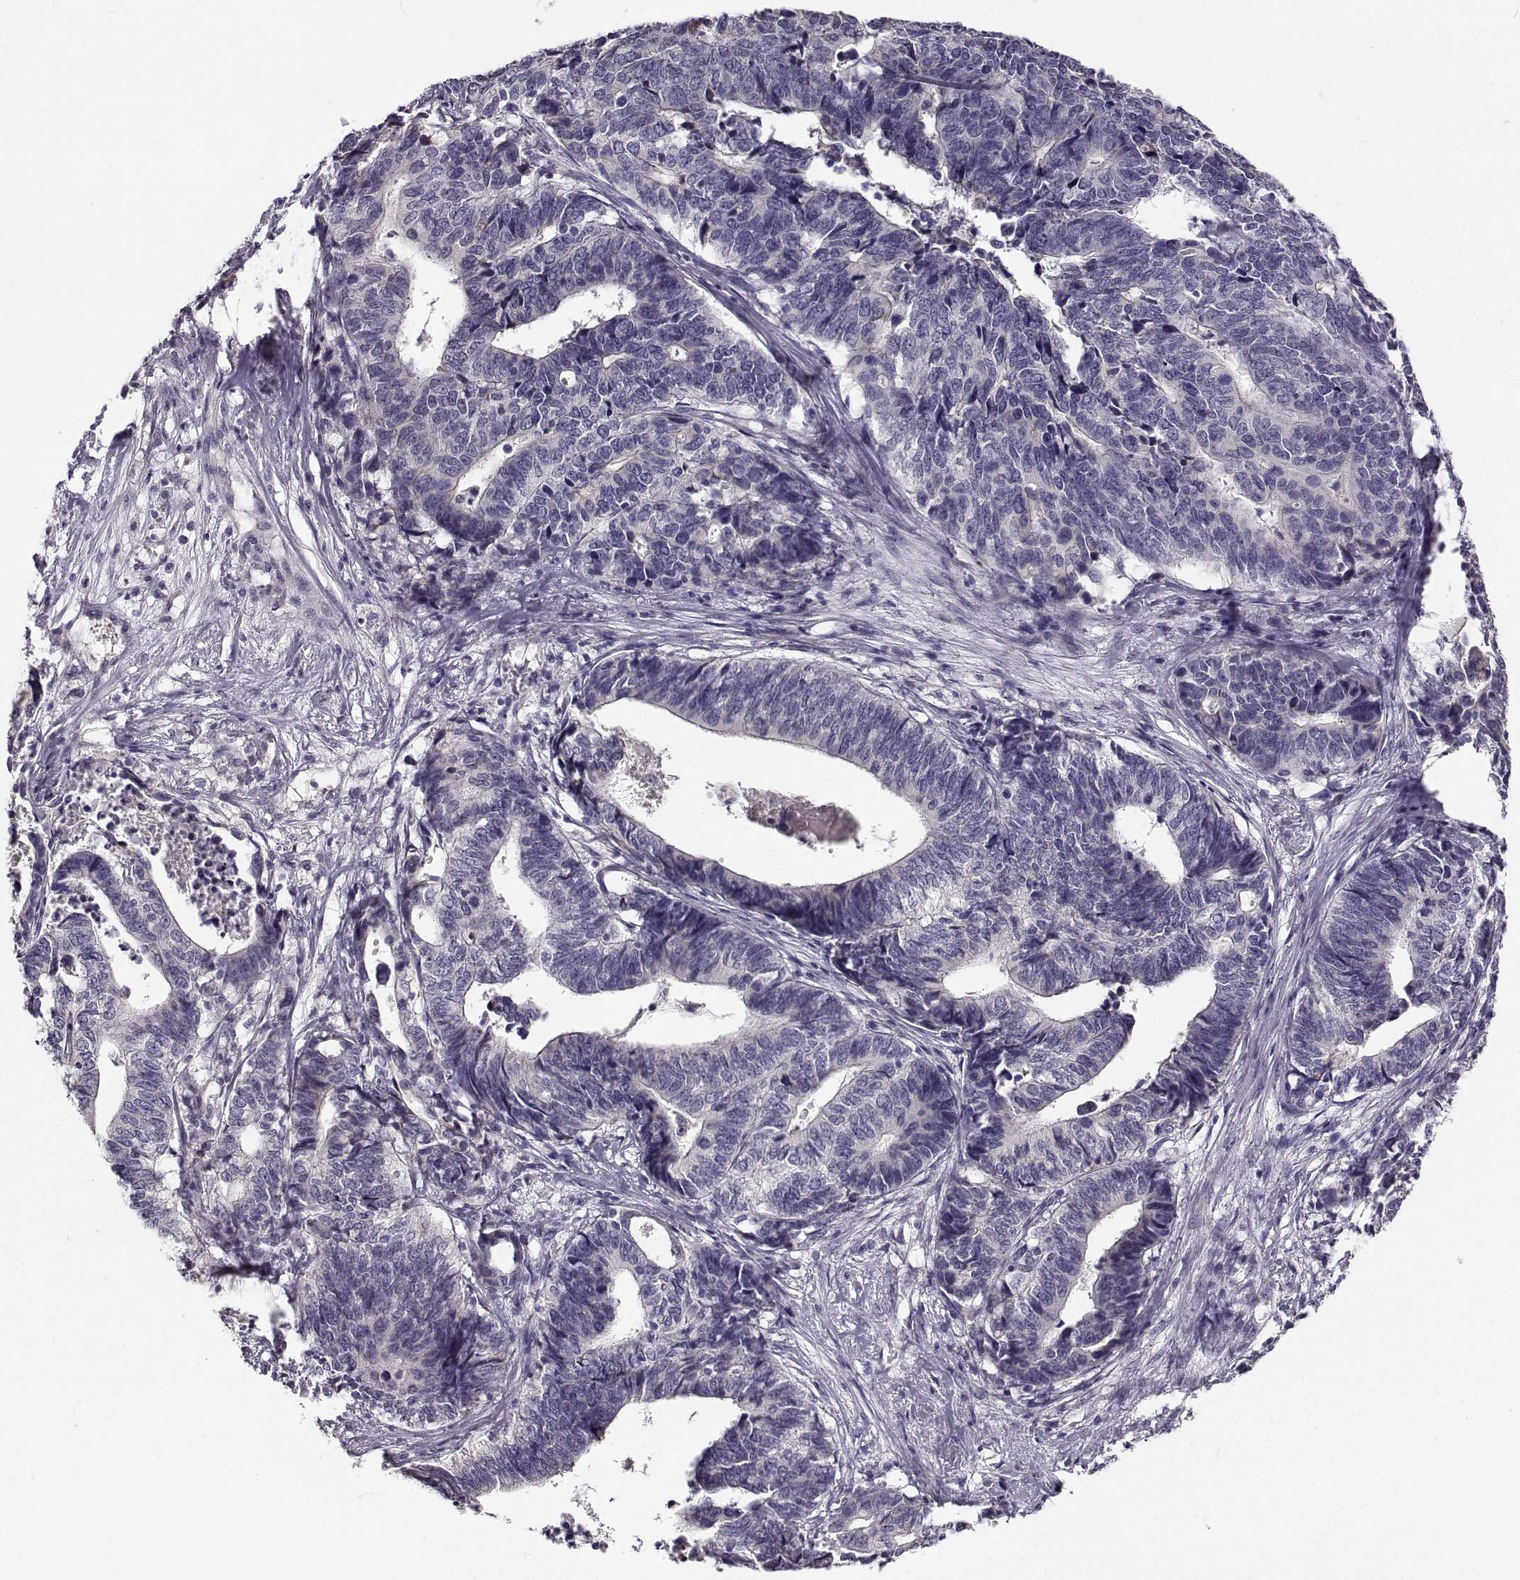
{"staining": {"intensity": "negative", "quantity": "none", "location": "none"}, "tissue": "stomach cancer", "cell_type": "Tumor cells", "image_type": "cancer", "snomed": [{"axis": "morphology", "description": "Adenocarcinoma, NOS"}, {"axis": "topography", "description": "Stomach, upper"}], "caption": "Immunohistochemistry (IHC) photomicrograph of neoplastic tissue: stomach cancer (adenocarcinoma) stained with DAB (3,3'-diaminobenzidine) displays no significant protein positivity in tumor cells.", "gene": "TMEM145", "patient": {"sex": "female", "age": 67}}